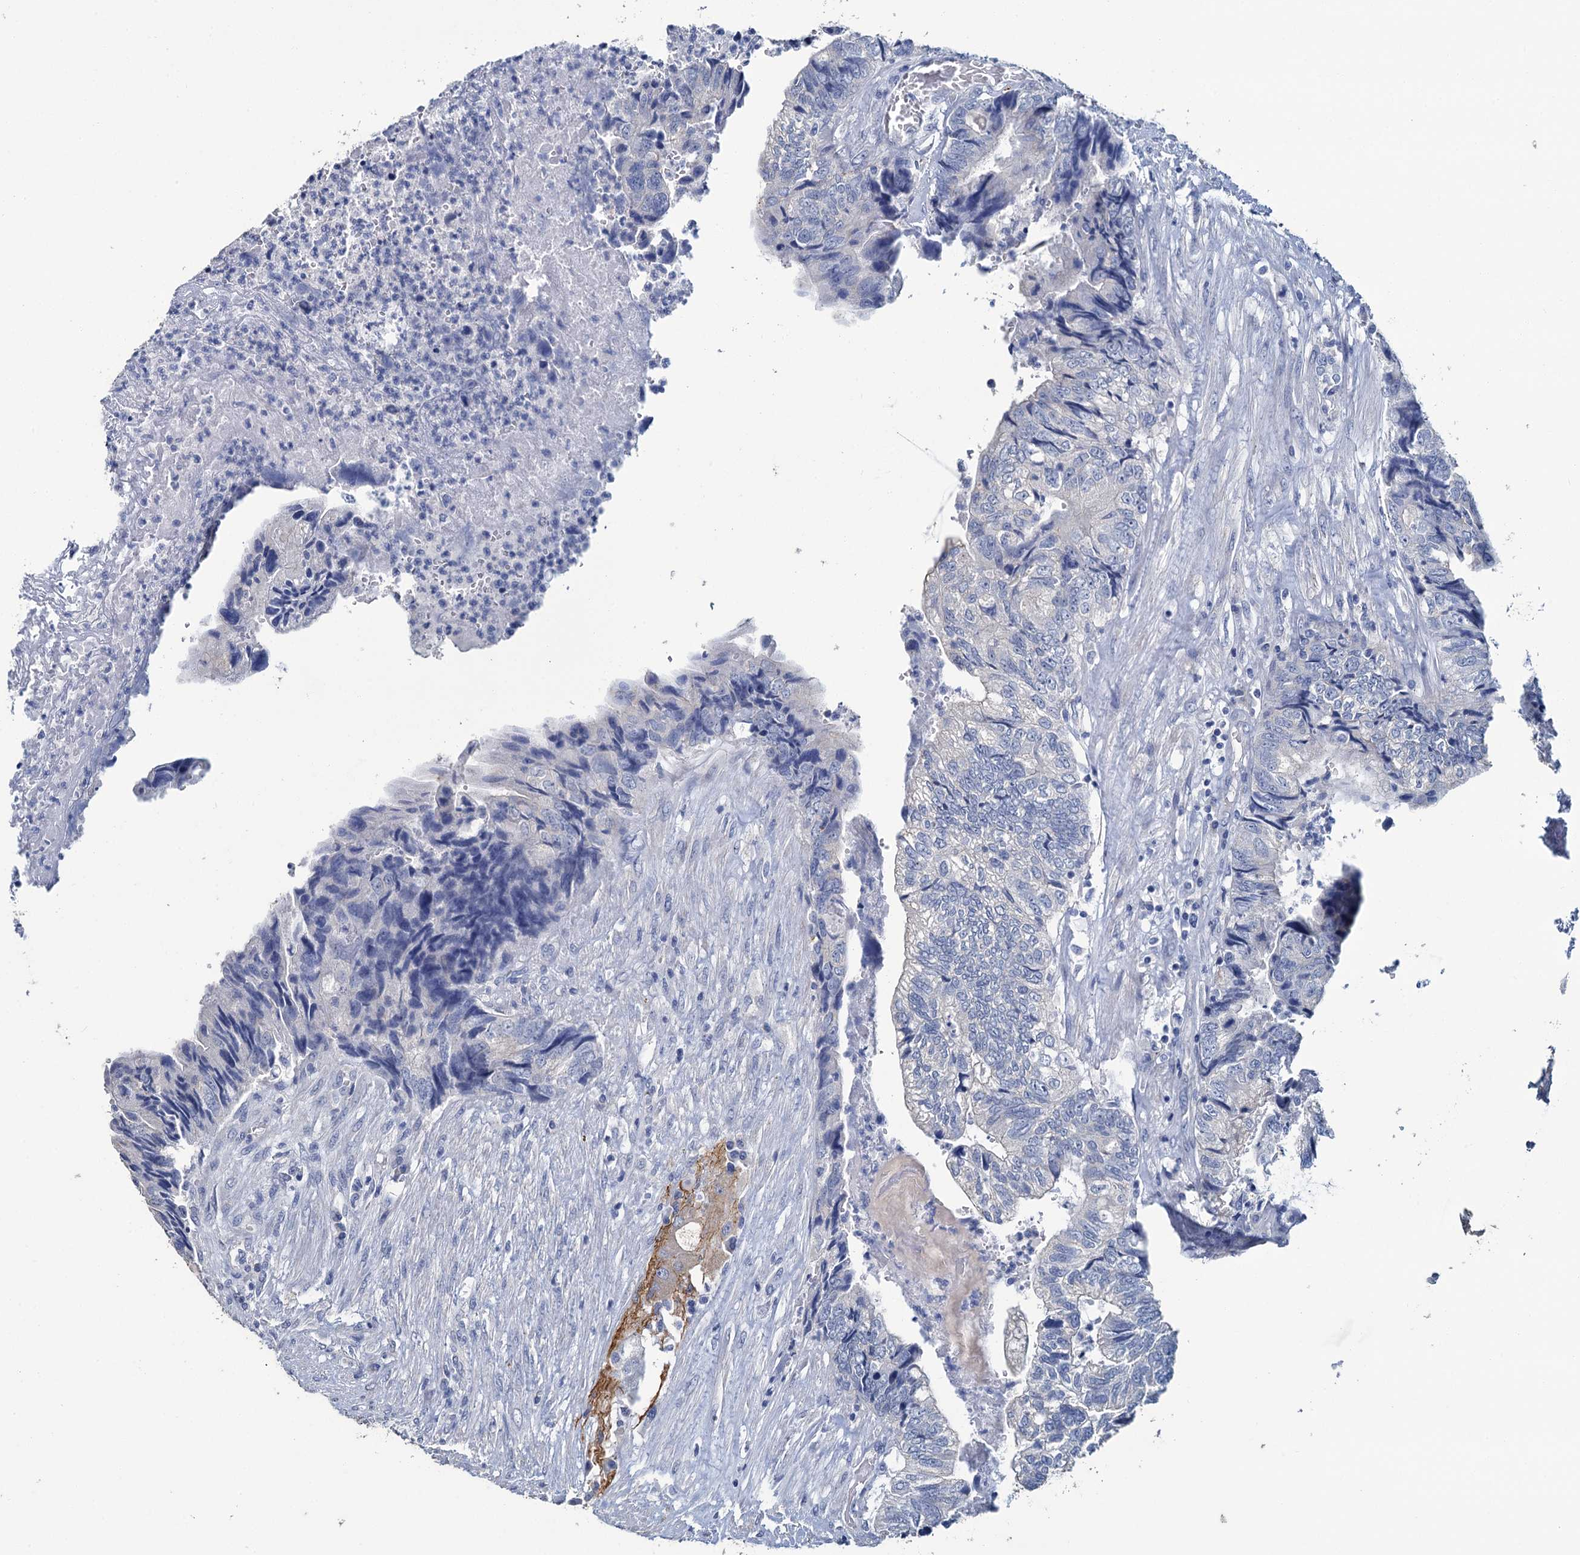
{"staining": {"intensity": "negative", "quantity": "none", "location": "none"}, "tissue": "colorectal cancer", "cell_type": "Tumor cells", "image_type": "cancer", "snomed": [{"axis": "morphology", "description": "Adenocarcinoma, NOS"}, {"axis": "topography", "description": "Colon"}], "caption": "There is no significant positivity in tumor cells of colorectal cancer.", "gene": "SNCB", "patient": {"sex": "female", "age": 67}}